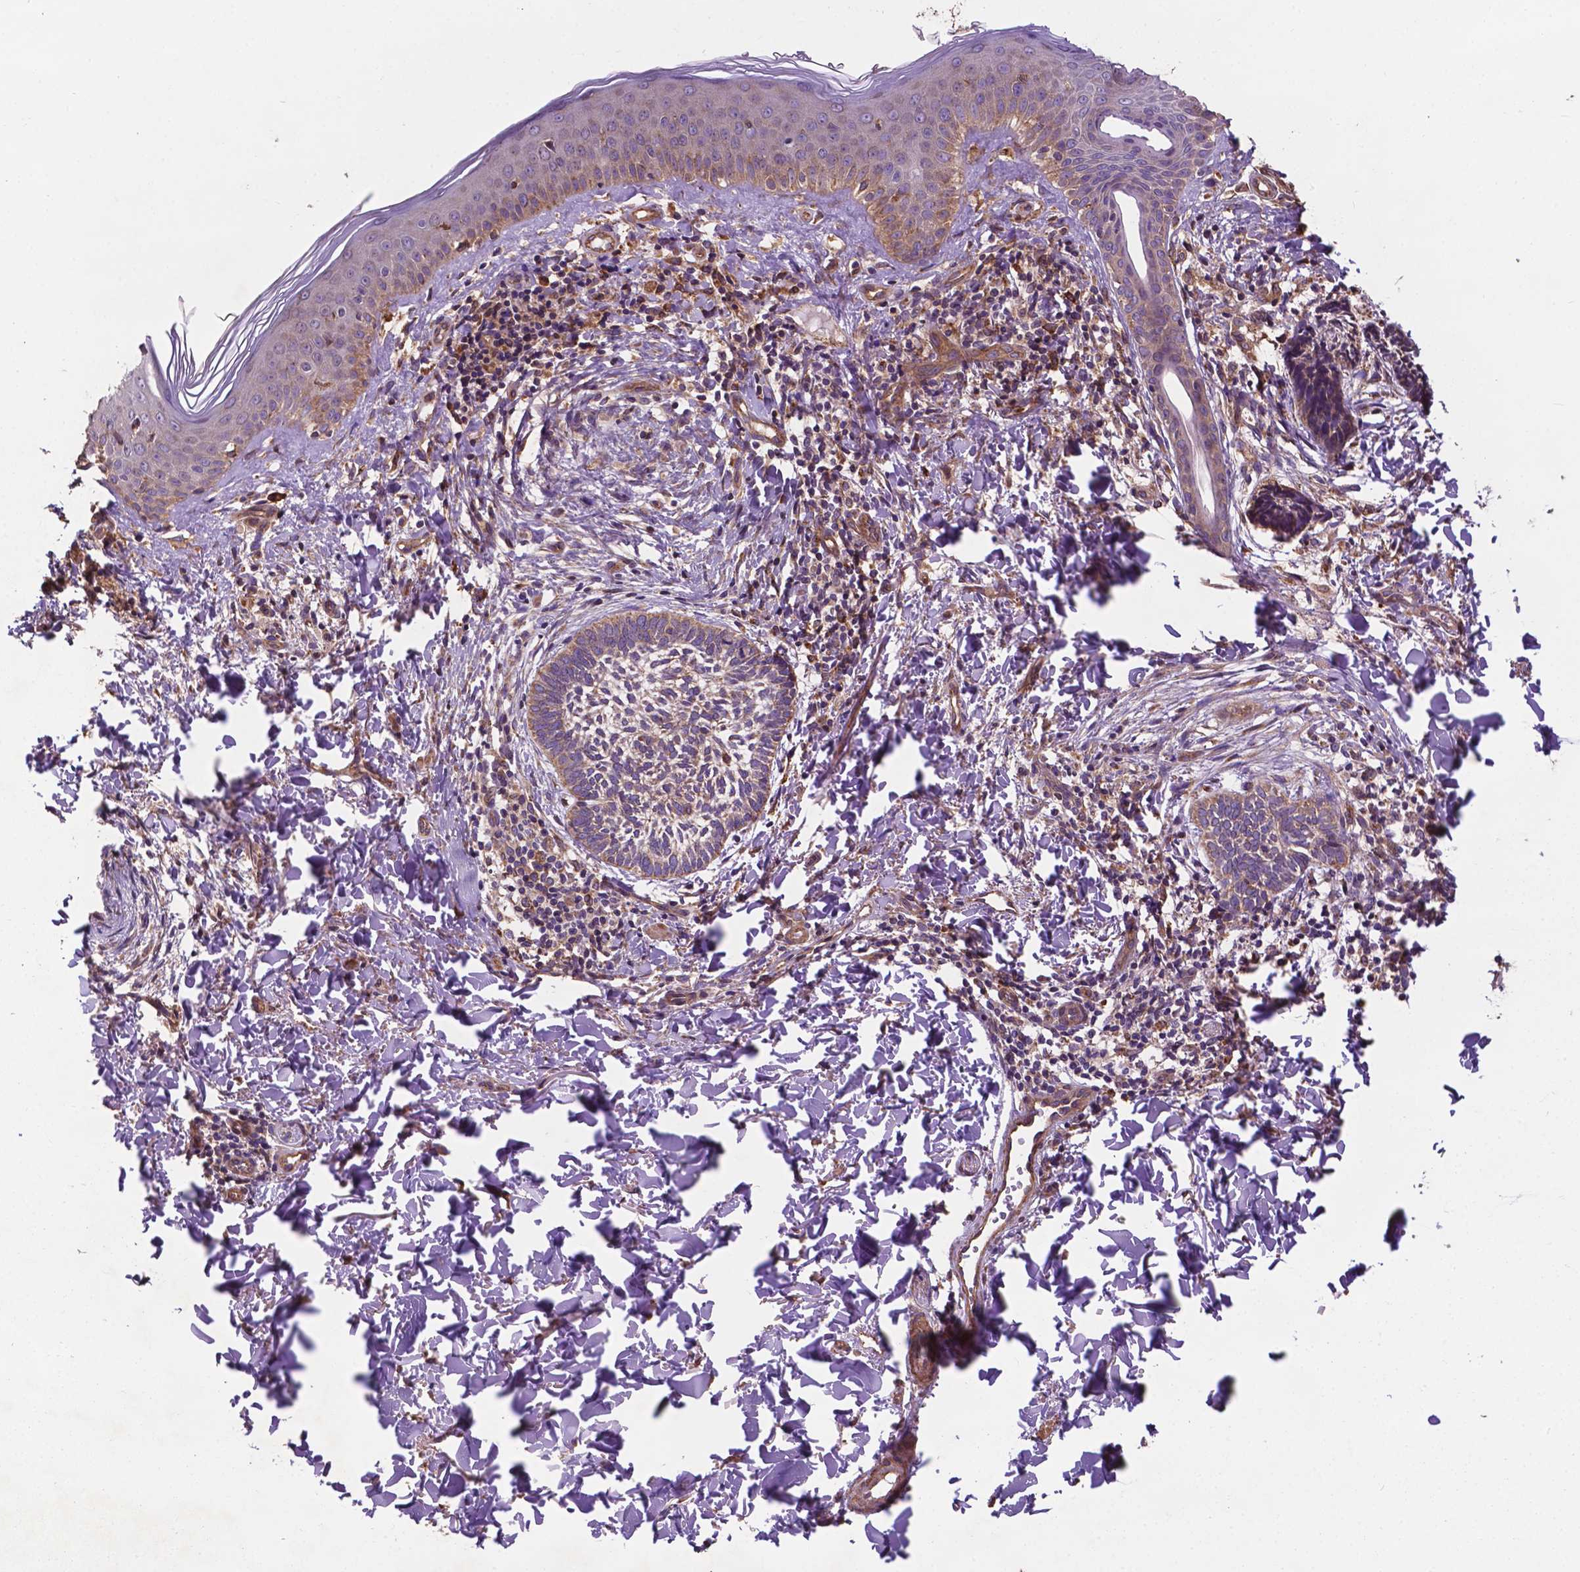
{"staining": {"intensity": "weak", "quantity": ">75%", "location": "cytoplasmic/membranous"}, "tissue": "skin cancer", "cell_type": "Tumor cells", "image_type": "cancer", "snomed": [{"axis": "morphology", "description": "Normal tissue, NOS"}, {"axis": "morphology", "description": "Basal cell carcinoma"}, {"axis": "topography", "description": "Skin"}], "caption": "Protein staining by immunohistochemistry shows weak cytoplasmic/membranous expression in approximately >75% of tumor cells in skin basal cell carcinoma. (DAB (3,3'-diaminobenzidine) IHC with brightfield microscopy, high magnification).", "gene": "CCDC71L", "patient": {"sex": "male", "age": 46}}